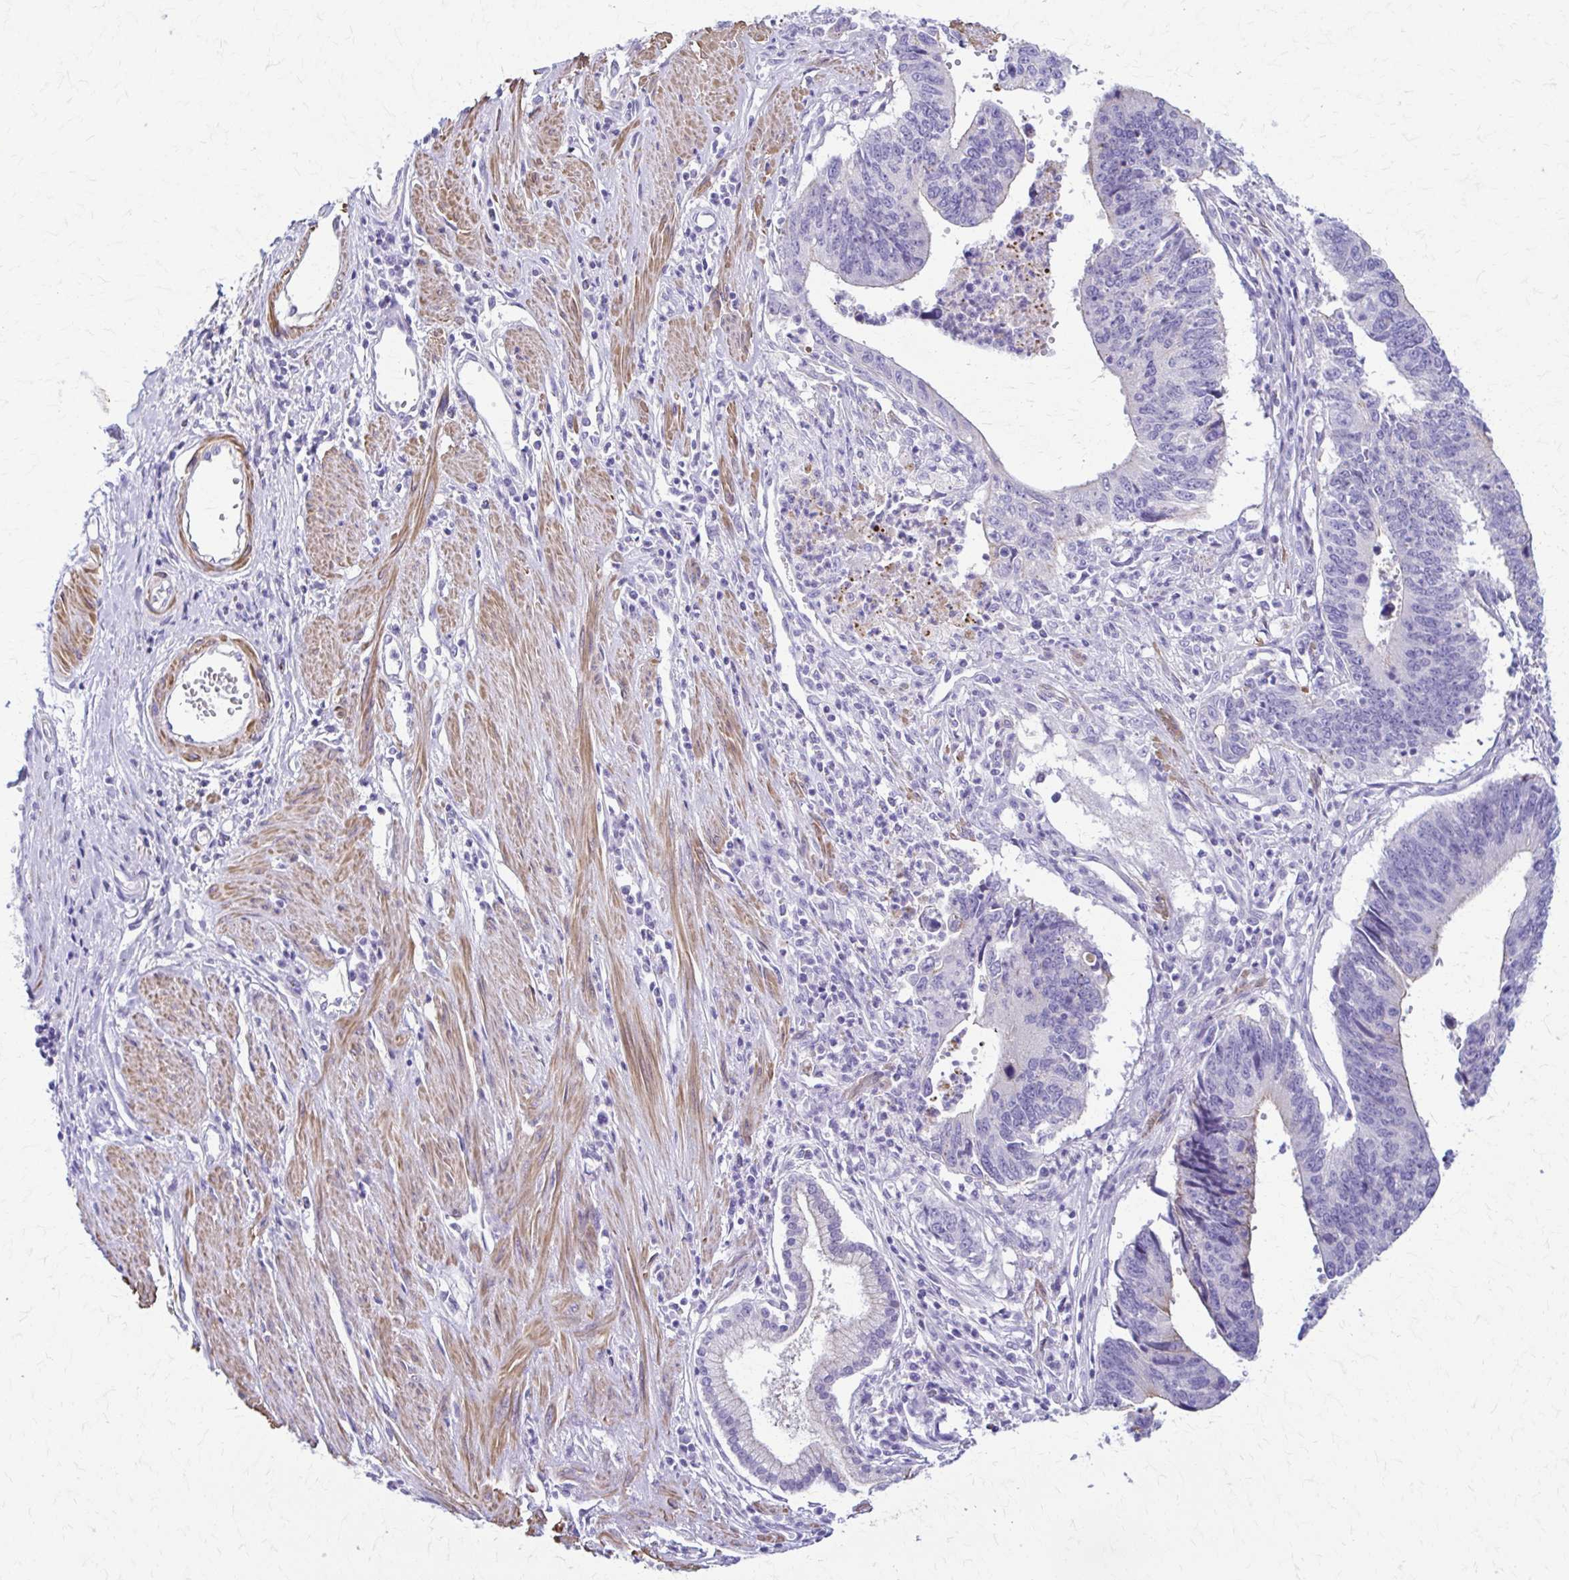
{"staining": {"intensity": "negative", "quantity": "none", "location": "none"}, "tissue": "stomach cancer", "cell_type": "Tumor cells", "image_type": "cancer", "snomed": [{"axis": "morphology", "description": "Adenocarcinoma, NOS"}, {"axis": "topography", "description": "Stomach"}], "caption": "The immunohistochemistry image has no significant positivity in tumor cells of adenocarcinoma (stomach) tissue. (DAB (3,3'-diaminobenzidine) immunohistochemistry (IHC), high magnification).", "gene": "DSP", "patient": {"sex": "male", "age": 59}}